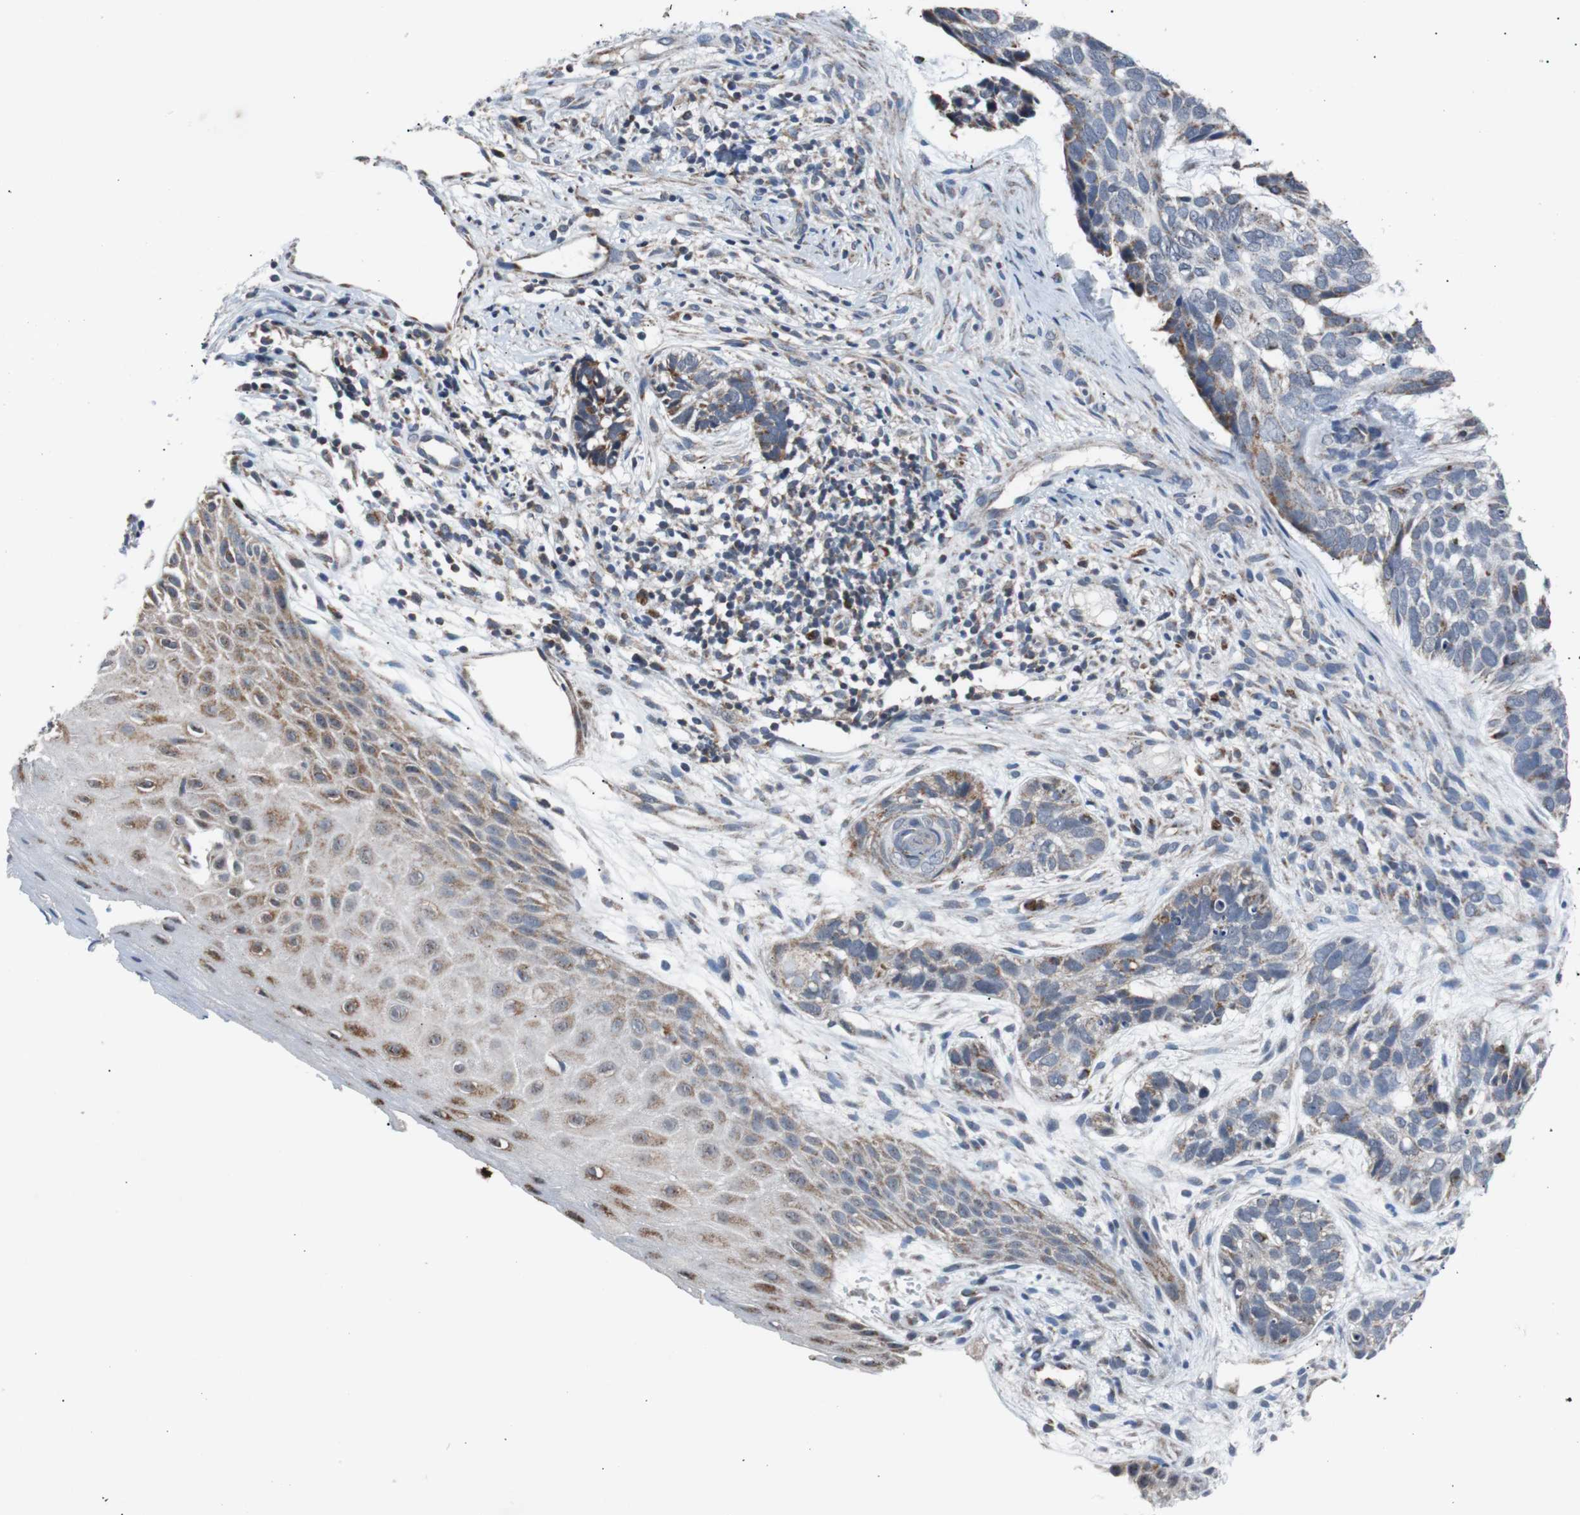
{"staining": {"intensity": "moderate", "quantity": "25%-75%", "location": "cytoplasmic/membranous"}, "tissue": "skin cancer", "cell_type": "Tumor cells", "image_type": "cancer", "snomed": [{"axis": "morphology", "description": "Basal cell carcinoma"}, {"axis": "topography", "description": "Skin"}], "caption": "Skin cancer (basal cell carcinoma) tissue displays moderate cytoplasmic/membranous positivity in approximately 25%-75% of tumor cells", "gene": "PITRM1", "patient": {"sex": "male", "age": 87}}